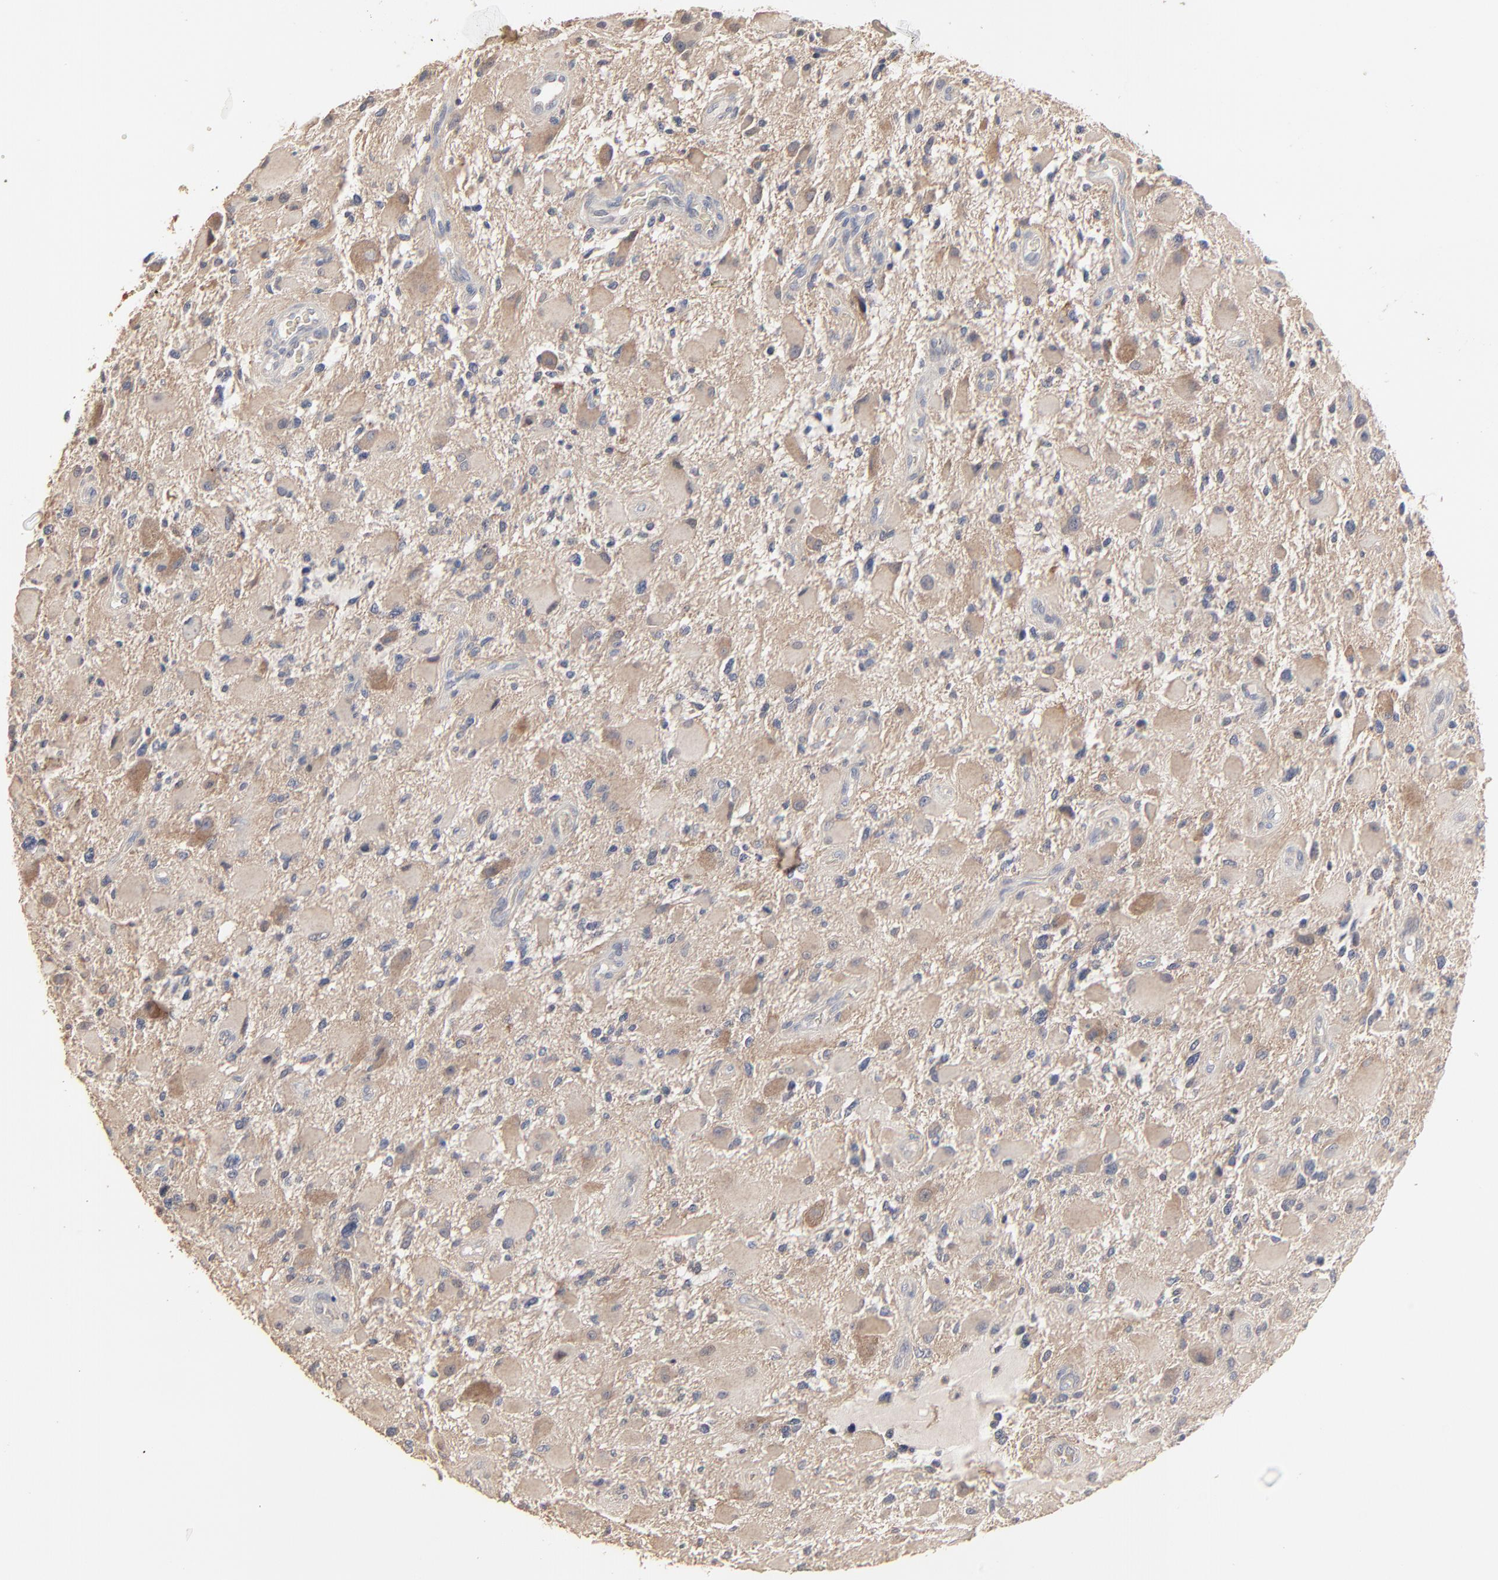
{"staining": {"intensity": "weak", "quantity": ">75%", "location": "cytoplasmic/membranous"}, "tissue": "glioma", "cell_type": "Tumor cells", "image_type": "cancer", "snomed": [{"axis": "morphology", "description": "Glioma, malignant, High grade"}, {"axis": "topography", "description": "Brain"}], "caption": "This photomicrograph displays immunohistochemistry staining of human malignant glioma (high-grade), with low weak cytoplasmic/membranous positivity in approximately >75% of tumor cells.", "gene": "FANCB", "patient": {"sex": "female", "age": 60}}